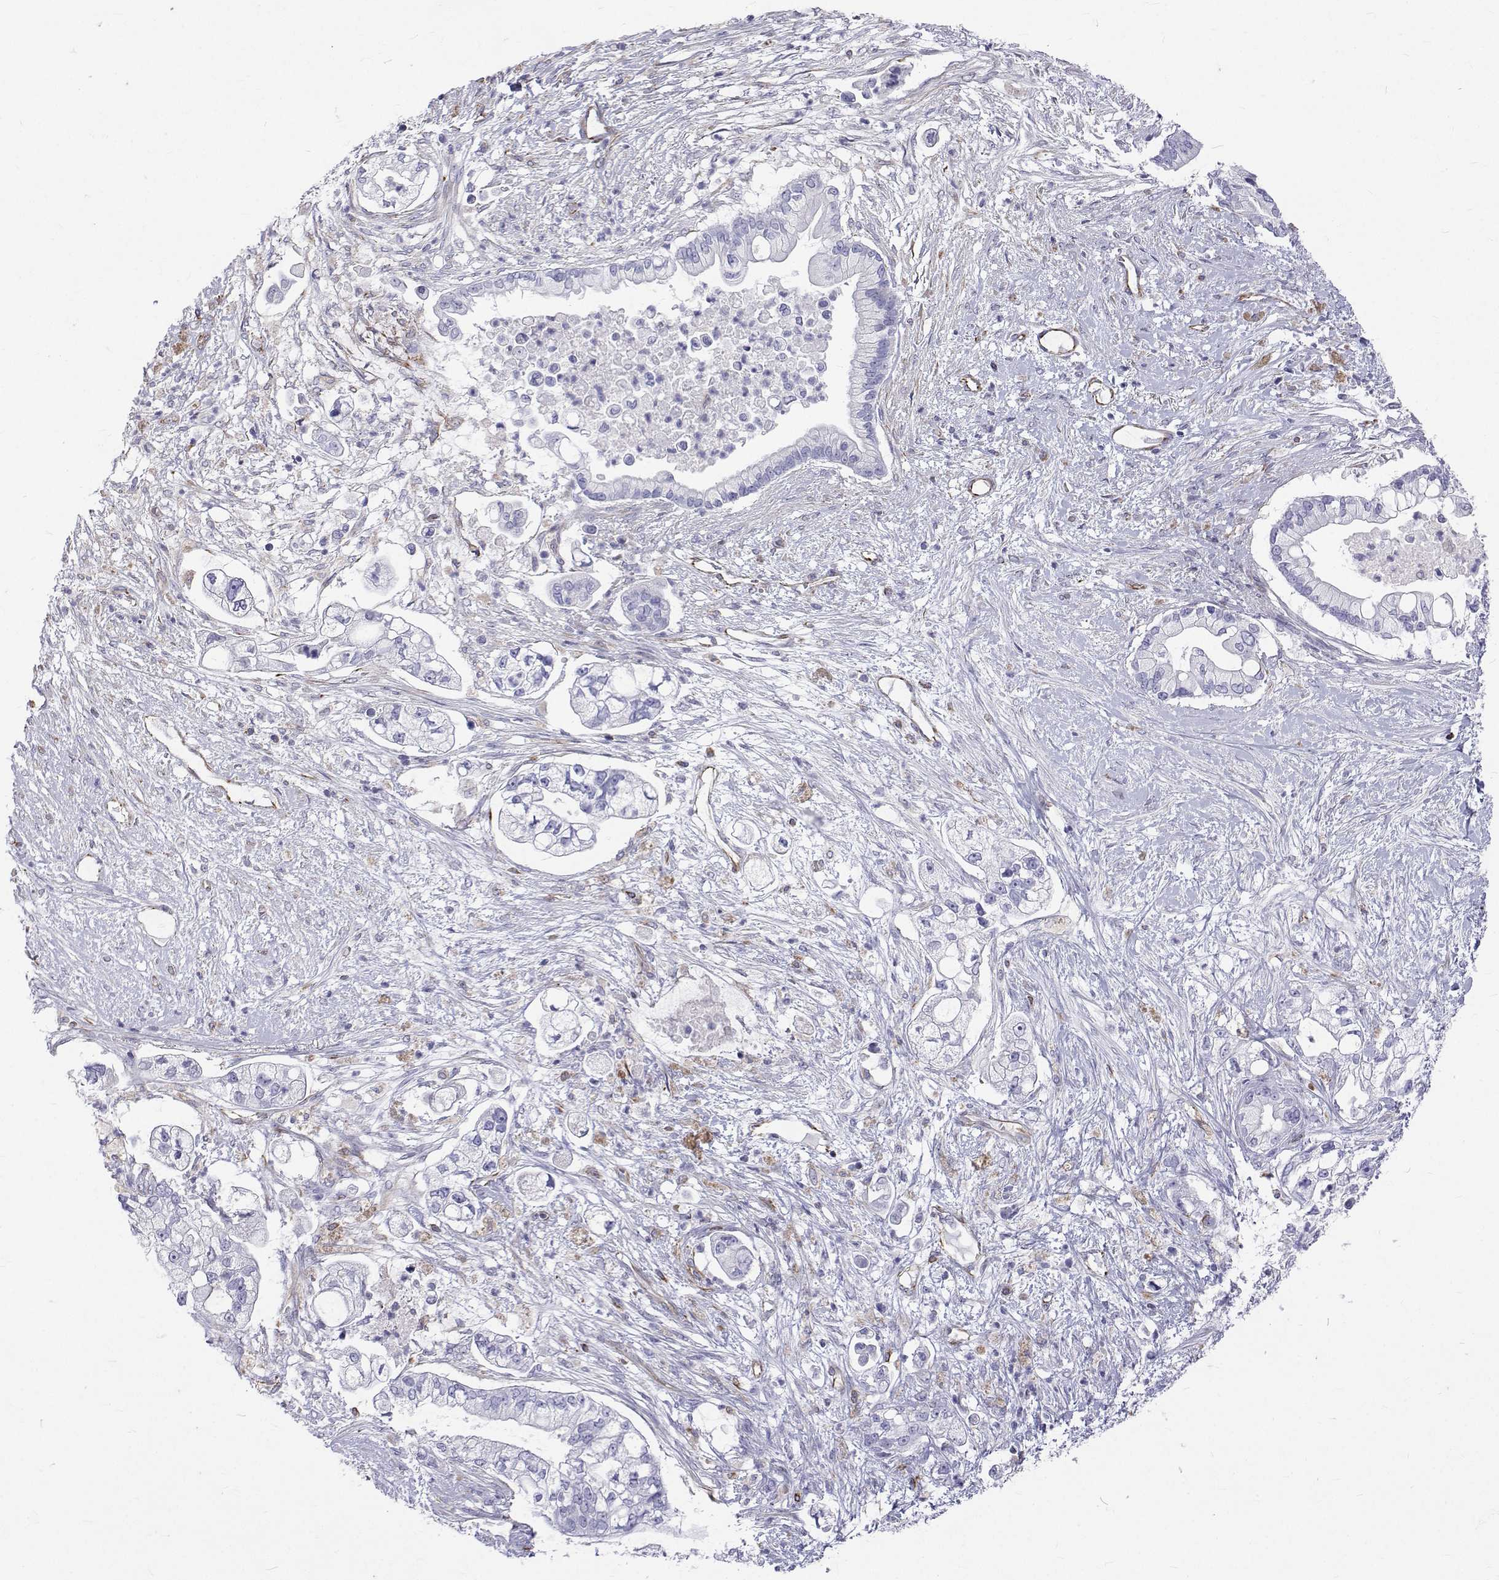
{"staining": {"intensity": "negative", "quantity": "none", "location": "none"}, "tissue": "pancreatic cancer", "cell_type": "Tumor cells", "image_type": "cancer", "snomed": [{"axis": "morphology", "description": "Adenocarcinoma, NOS"}, {"axis": "topography", "description": "Pancreas"}], "caption": "An IHC photomicrograph of pancreatic adenocarcinoma is shown. There is no staining in tumor cells of pancreatic adenocarcinoma.", "gene": "OPRPN", "patient": {"sex": "female", "age": 69}}